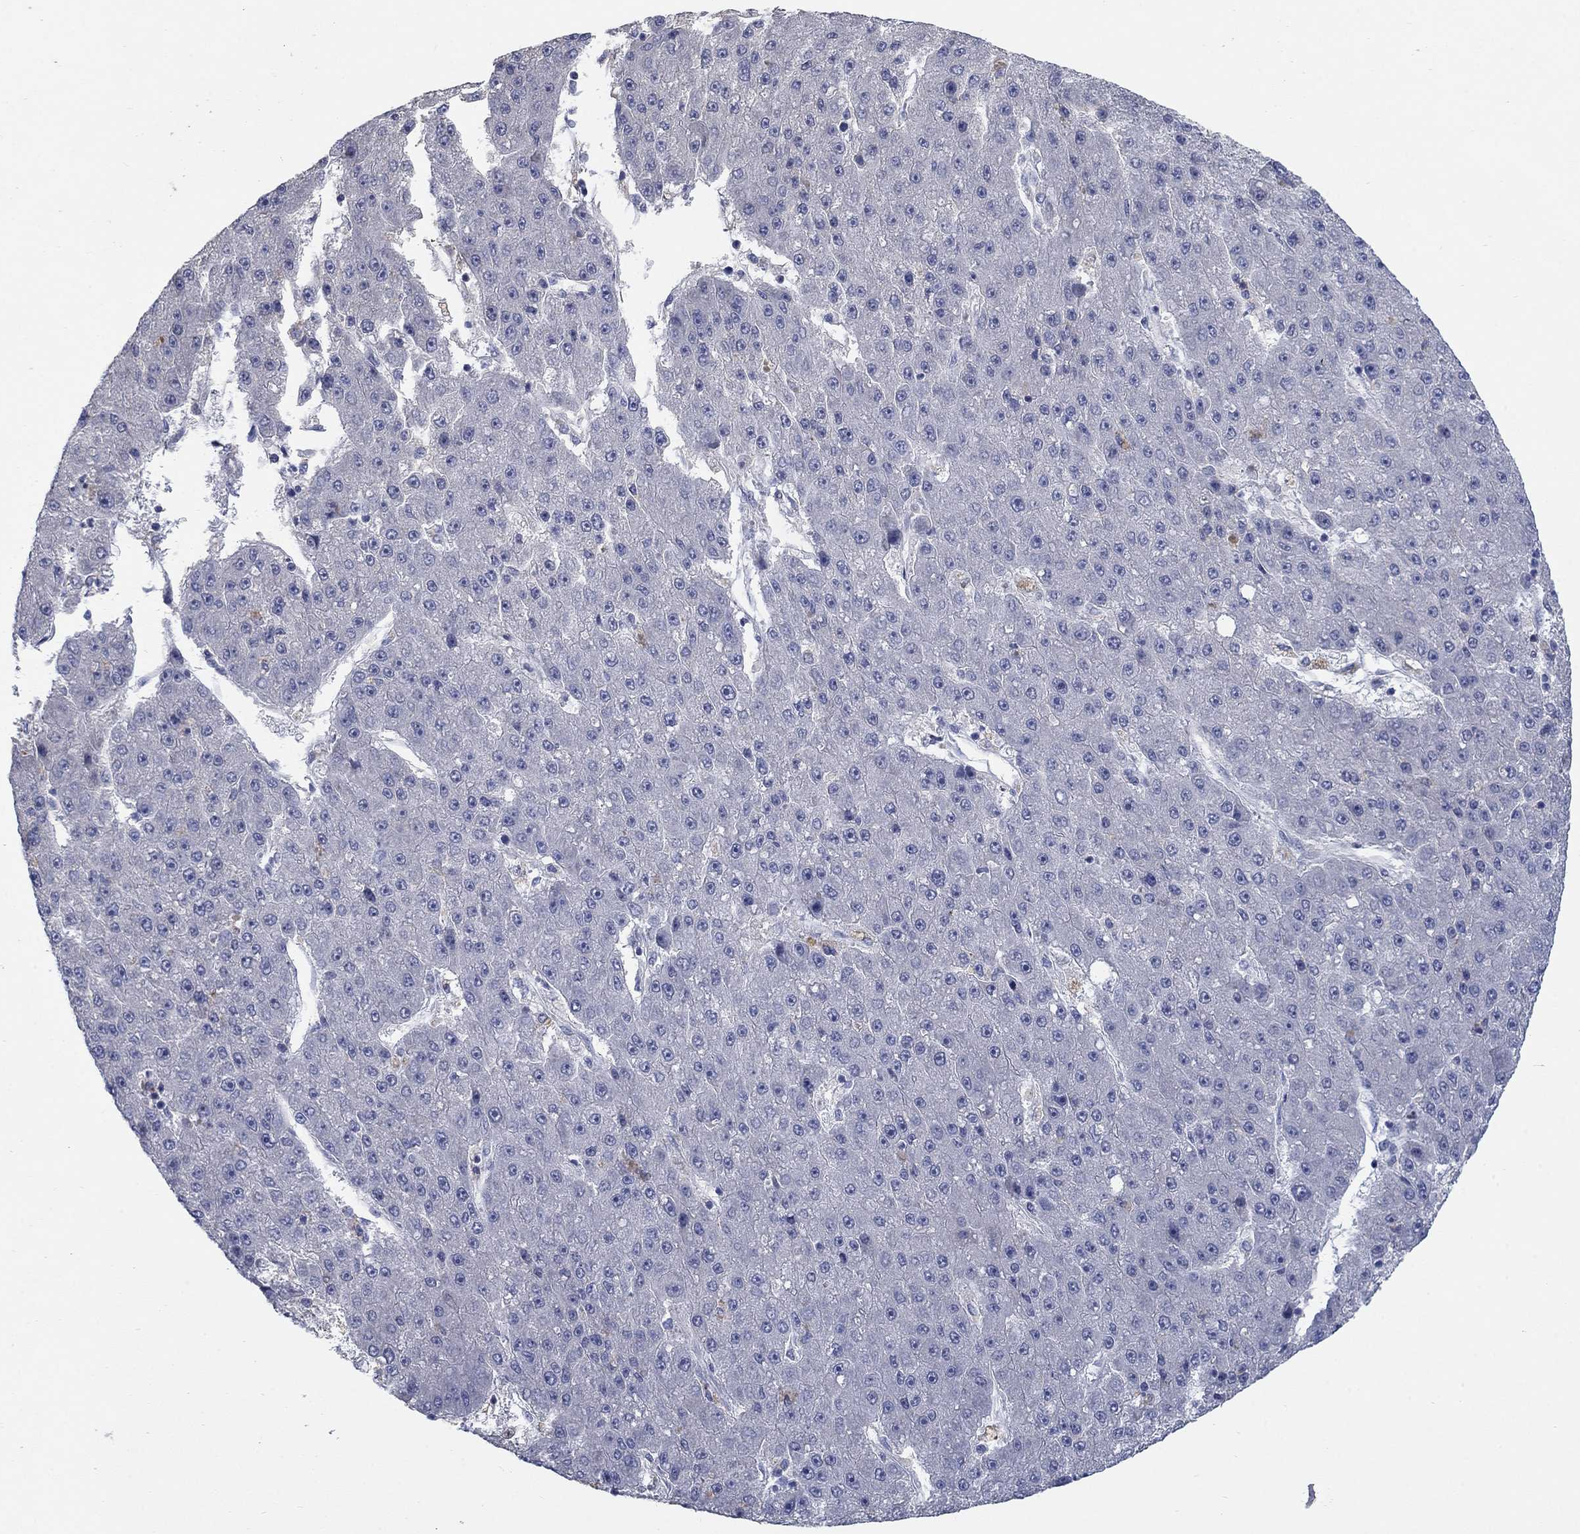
{"staining": {"intensity": "negative", "quantity": "none", "location": "none"}, "tissue": "liver cancer", "cell_type": "Tumor cells", "image_type": "cancer", "snomed": [{"axis": "morphology", "description": "Carcinoma, Hepatocellular, NOS"}, {"axis": "topography", "description": "Liver"}], "caption": "This is an immunohistochemistry (IHC) photomicrograph of hepatocellular carcinoma (liver). There is no expression in tumor cells.", "gene": "TMEM249", "patient": {"sex": "male", "age": 67}}